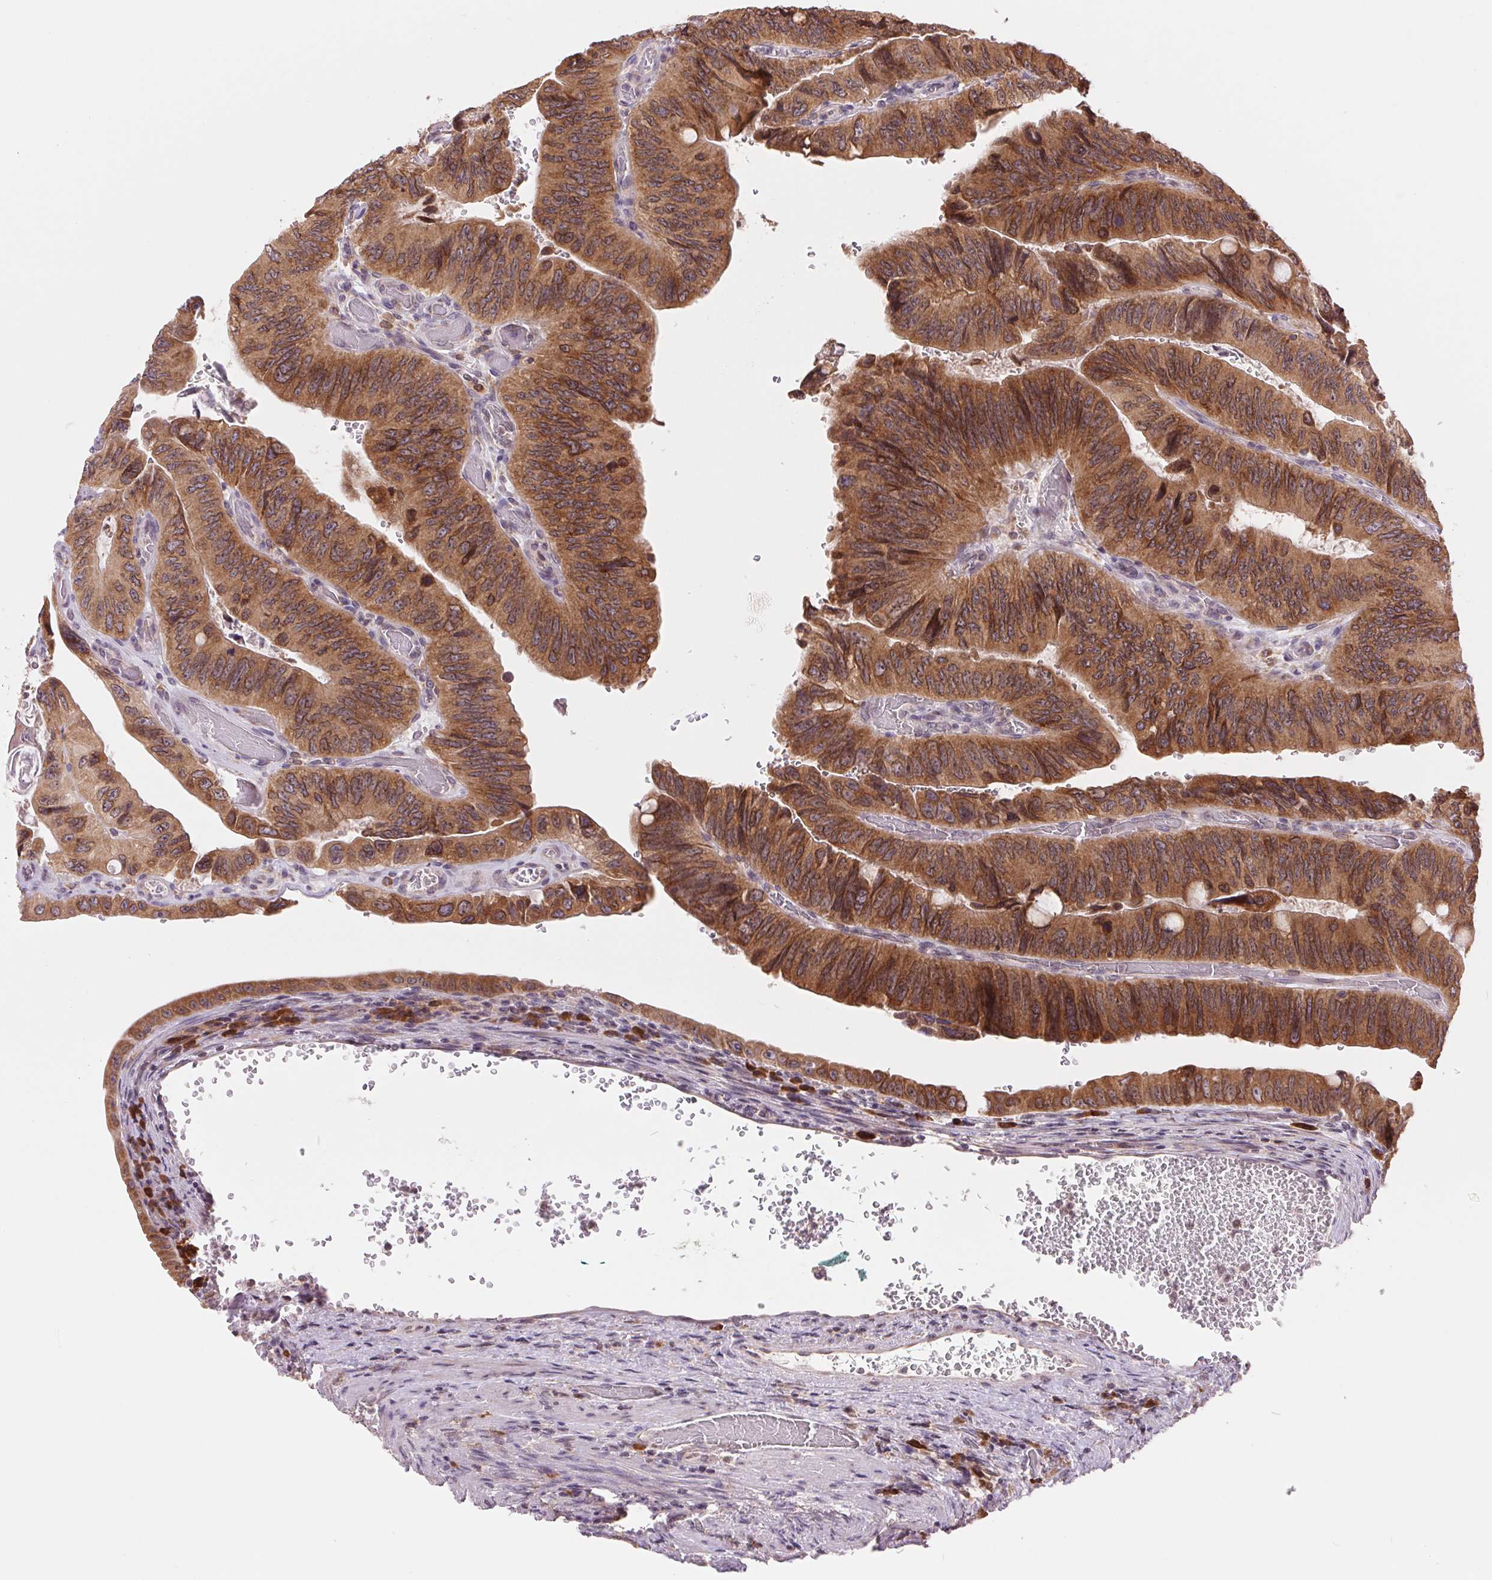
{"staining": {"intensity": "moderate", "quantity": ">75%", "location": "cytoplasmic/membranous"}, "tissue": "colorectal cancer", "cell_type": "Tumor cells", "image_type": "cancer", "snomed": [{"axis": "morphology", "description": "Adenocarcinoma, NOS"}, {"axis": "topography", "description": "Colon"}], "caption": "Immunohistochemical staining of human colorectal adenocarcinoma shows medium levels of moderate cytoplasmic/membranous protein staining in about >75% of tumor cells.", "gene": "TECR", "patient": {"sex": "female", "age": 84}}